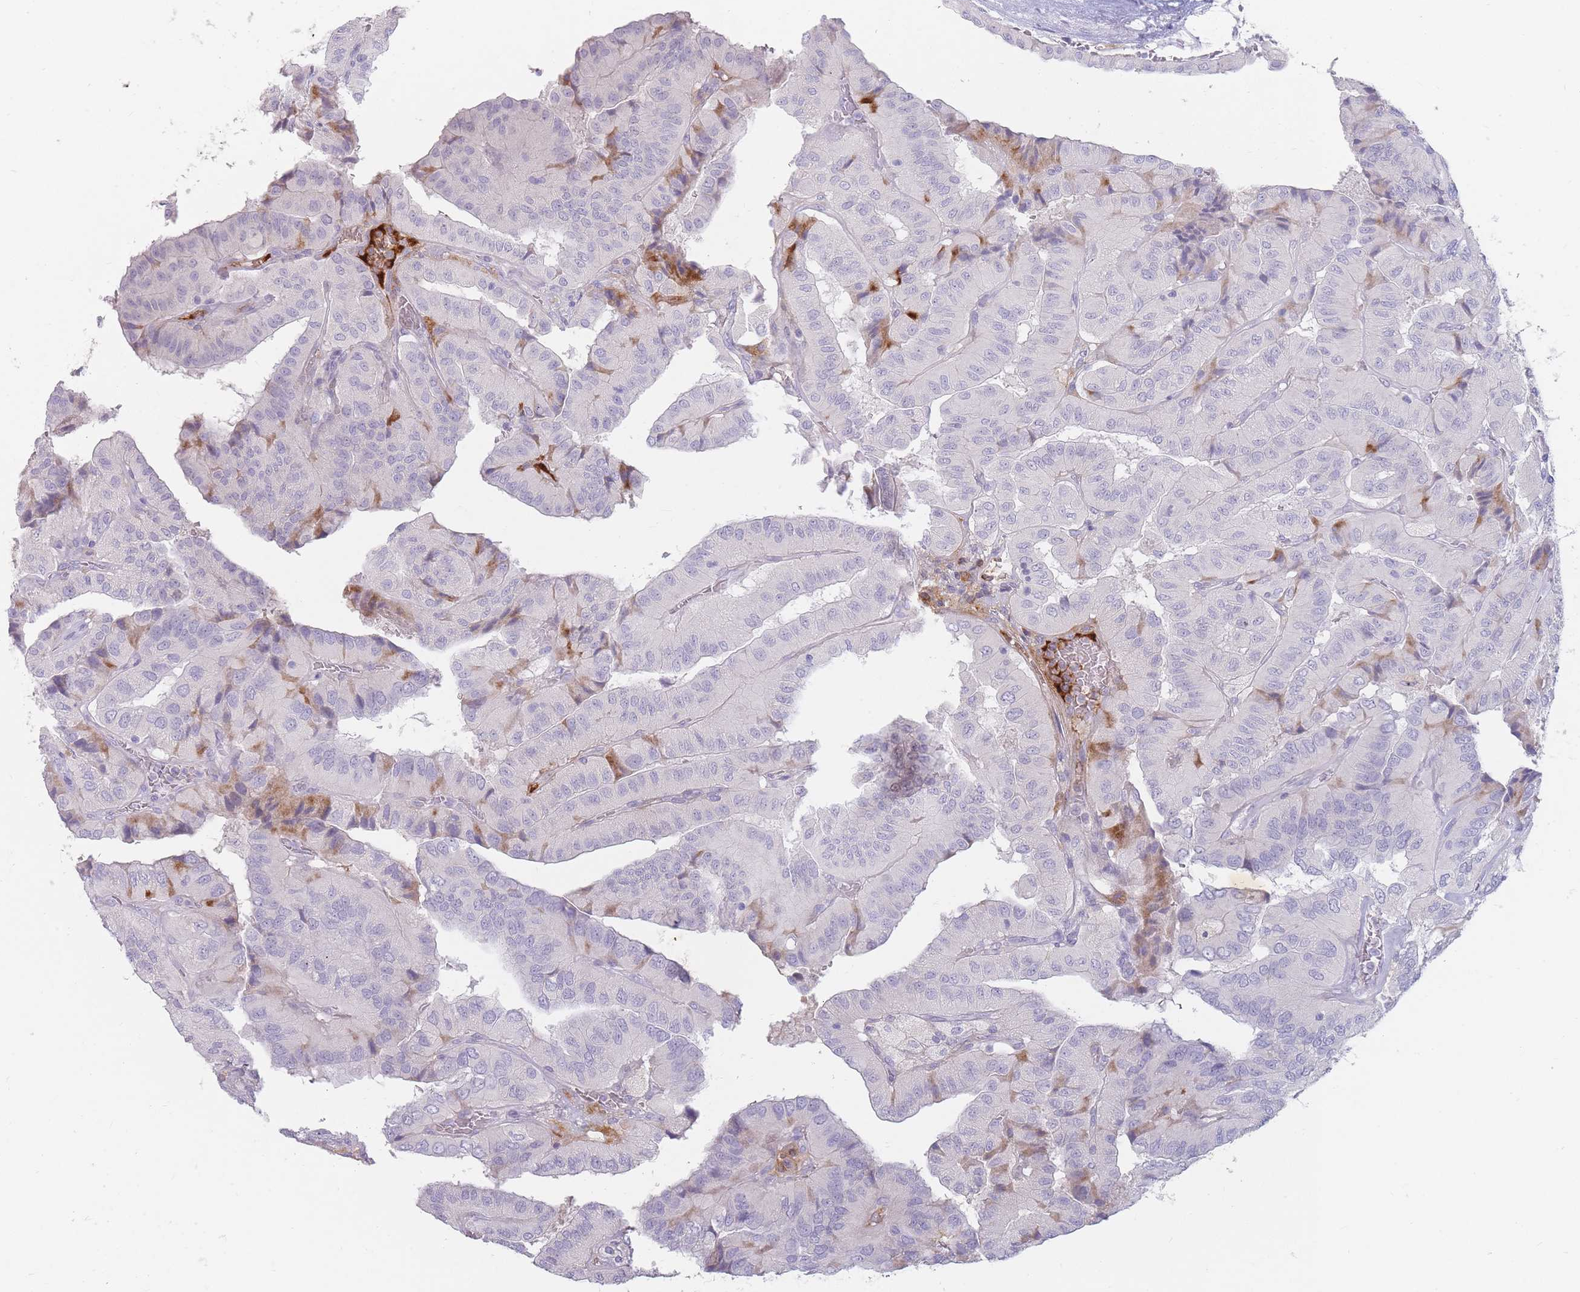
{"staining": {"intensity": "negative", "quantity": "none", "location": "none"}, "tissue": "thyroid cancer", "cell_type": "Tumor cells", "image_type": "cancer", "snomed": [{"axis": "morphology", "description": "Normal tissue, NOS"}, {"axis": "morphology", "description": "Papillary adenocarcinoma, NOS"}, {"axis": "topography", "description": "Thyroid gland"}], "caption": "The micrograph exhibits no significant staining in tumor cells of papillary adenocarcinoma (thyroid). (Immunohistochemistry (ihc), brightfield microscopy, high magnification).", "gene": "PRG4", "patient": {"sex": "female", "age": 59}}